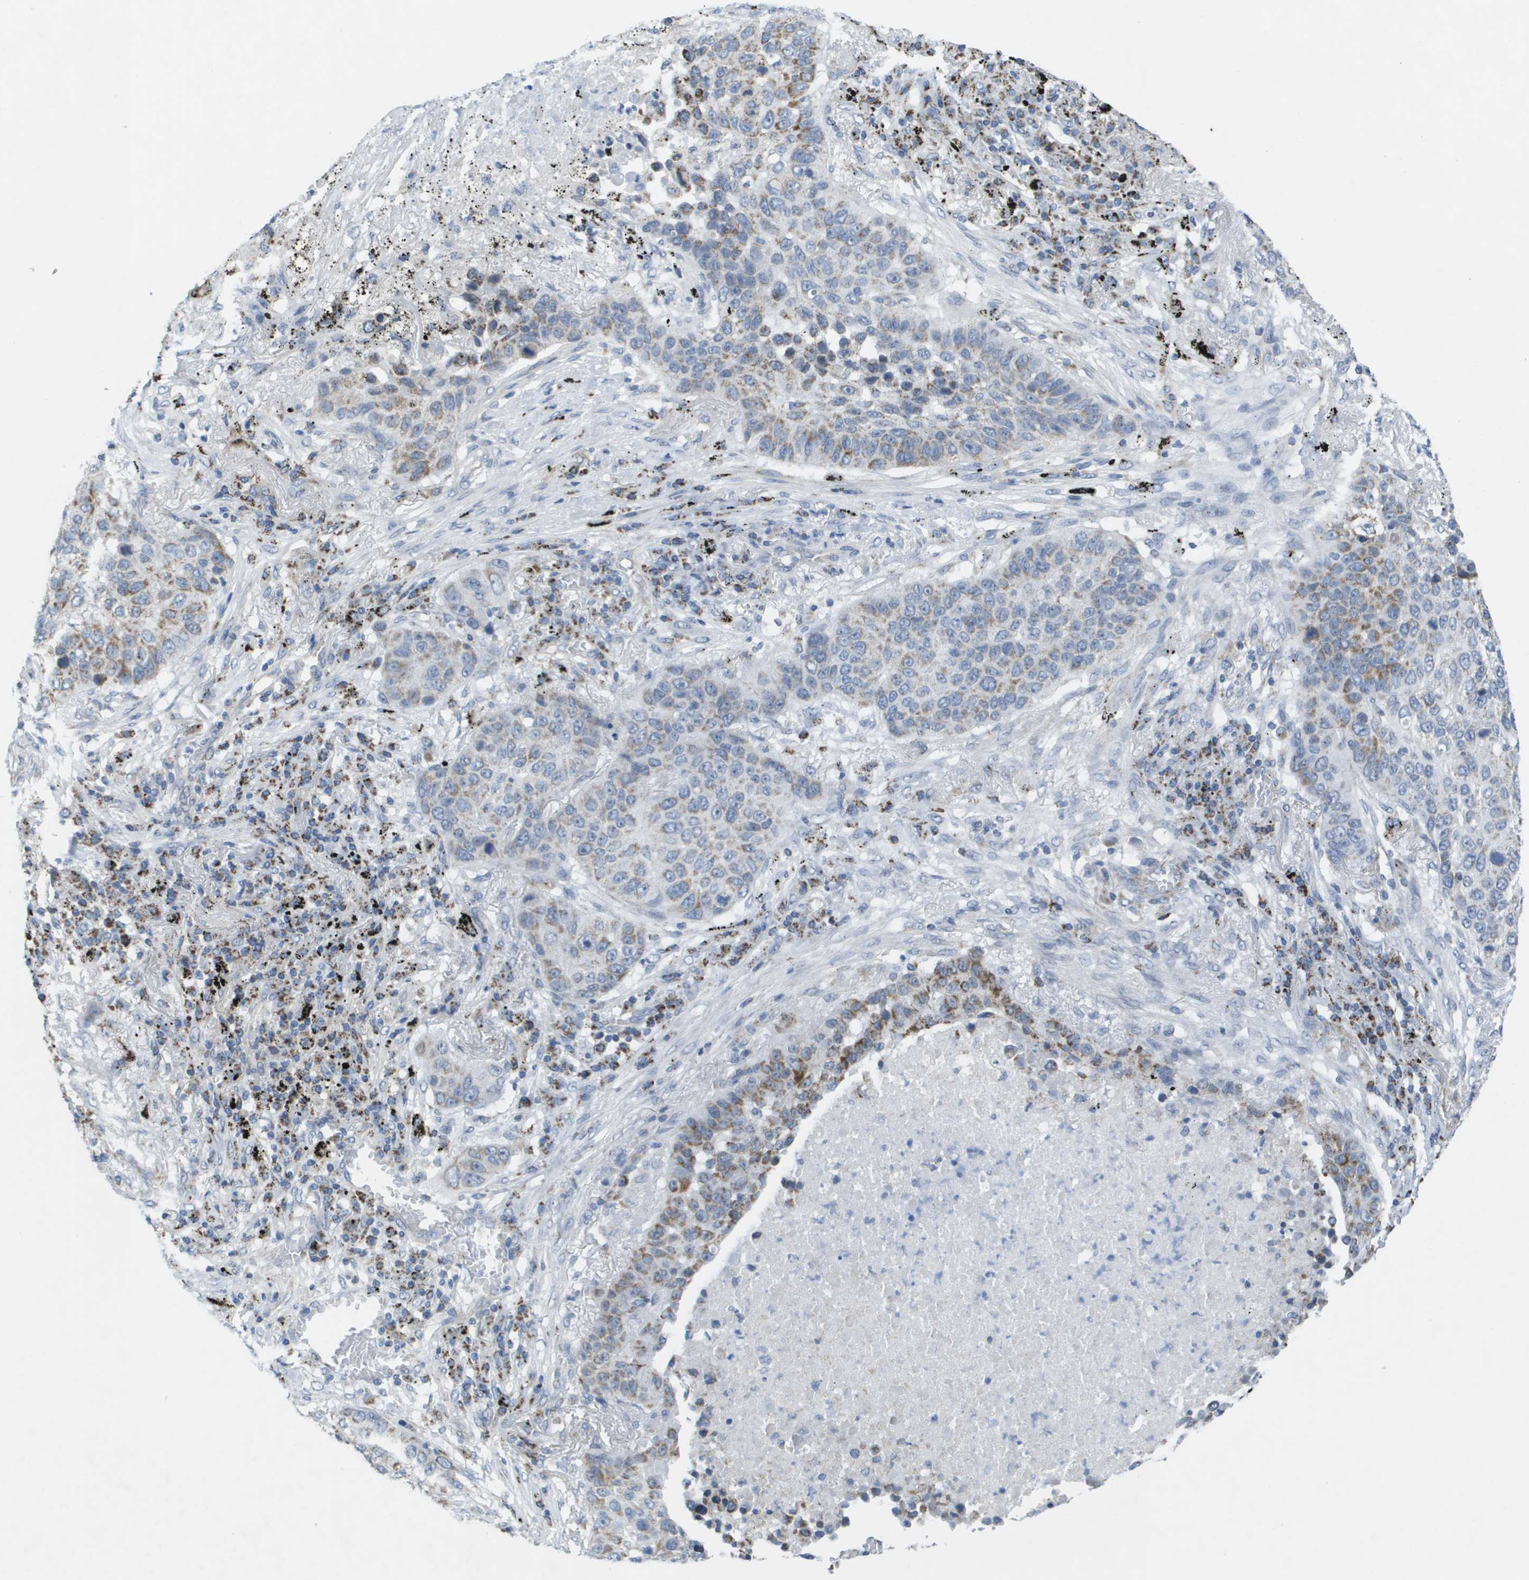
{"staining": {"intensity": "moderate", "quantity": "<25%", "location": "cytoplasmic/membranous"}, "tissue": "lung cancer", "cell_type": "Tumor cells", "image_type": "cancer", "snomed": [{"axis": "morphology", "description": "Squamous cell carcinoma, NOS"}, {"axis": "topography", "description": "Lung"}], "caption": "Protein analysis of squamous cell carcinoma (lung) tissue displays moderate cytoplasmic/membranous staining in about <25% of tumor cells. The protein is shown in brown color, while the nuclei are stained blue.", "gene": "TMEM223", "patient": {"sex": "male", "age": 57}}